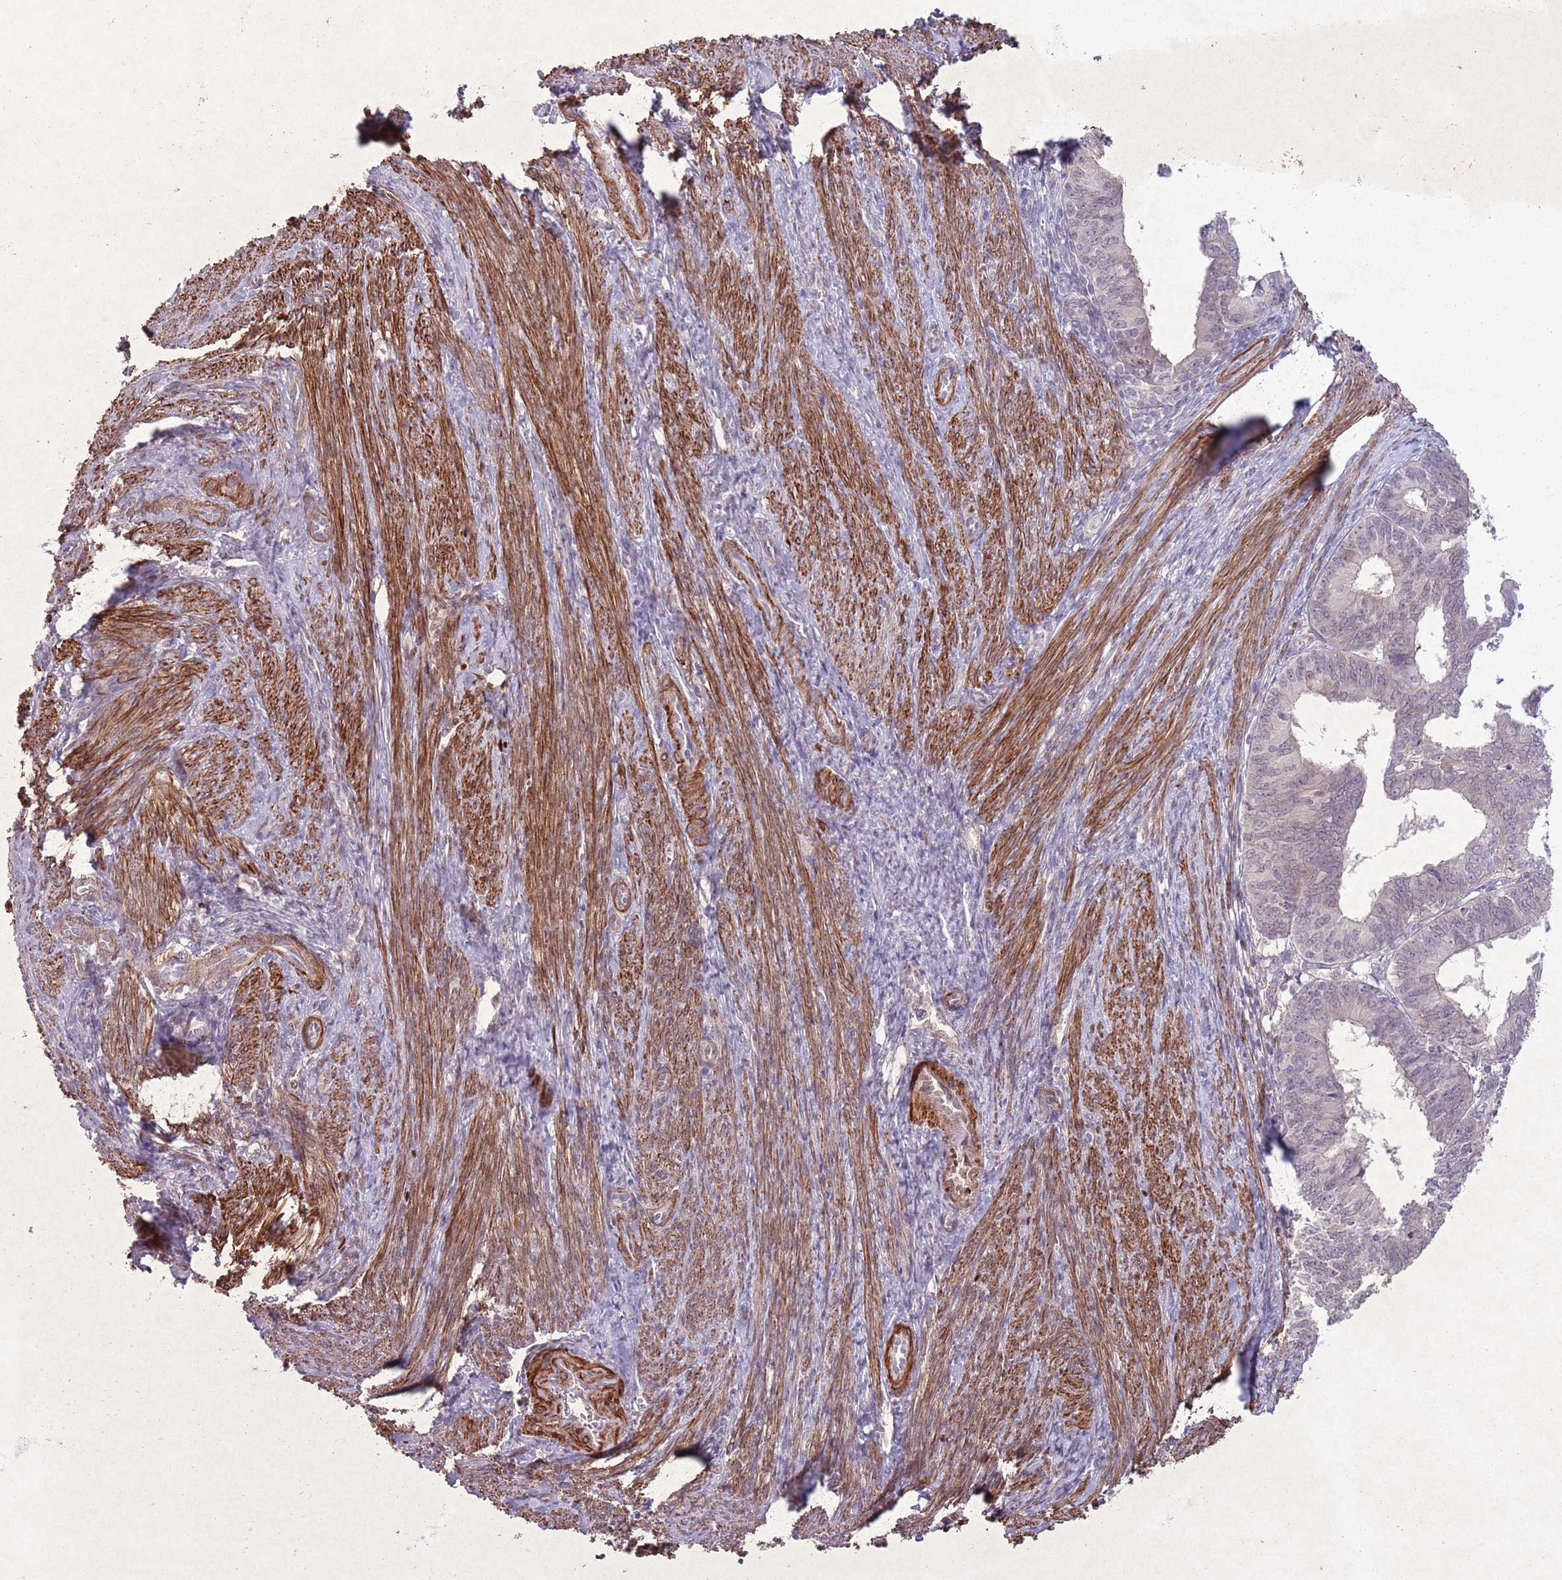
{"staining": {"intensity": "moderate", "quantity": "25%-75%", "location": "nuclear"}, "tissue": "endometrial cancer", "cell_type": "Tumor cells", "image_type": "cancer", "snomed": [{"axis": "morphology", "description": "Adenocarcinoma, NOS"}, {"axis": "topography", "description": "Endometrium"}], "caption": "Moderate nuclear expression for a protein is appreciated in approximately 25%-75% of tumor cells of endometrial cancer (adenocarcinoma) using immunohistochemistry.", "gene": "CCNI", "patient": {"sex": "female", "age": 56}}